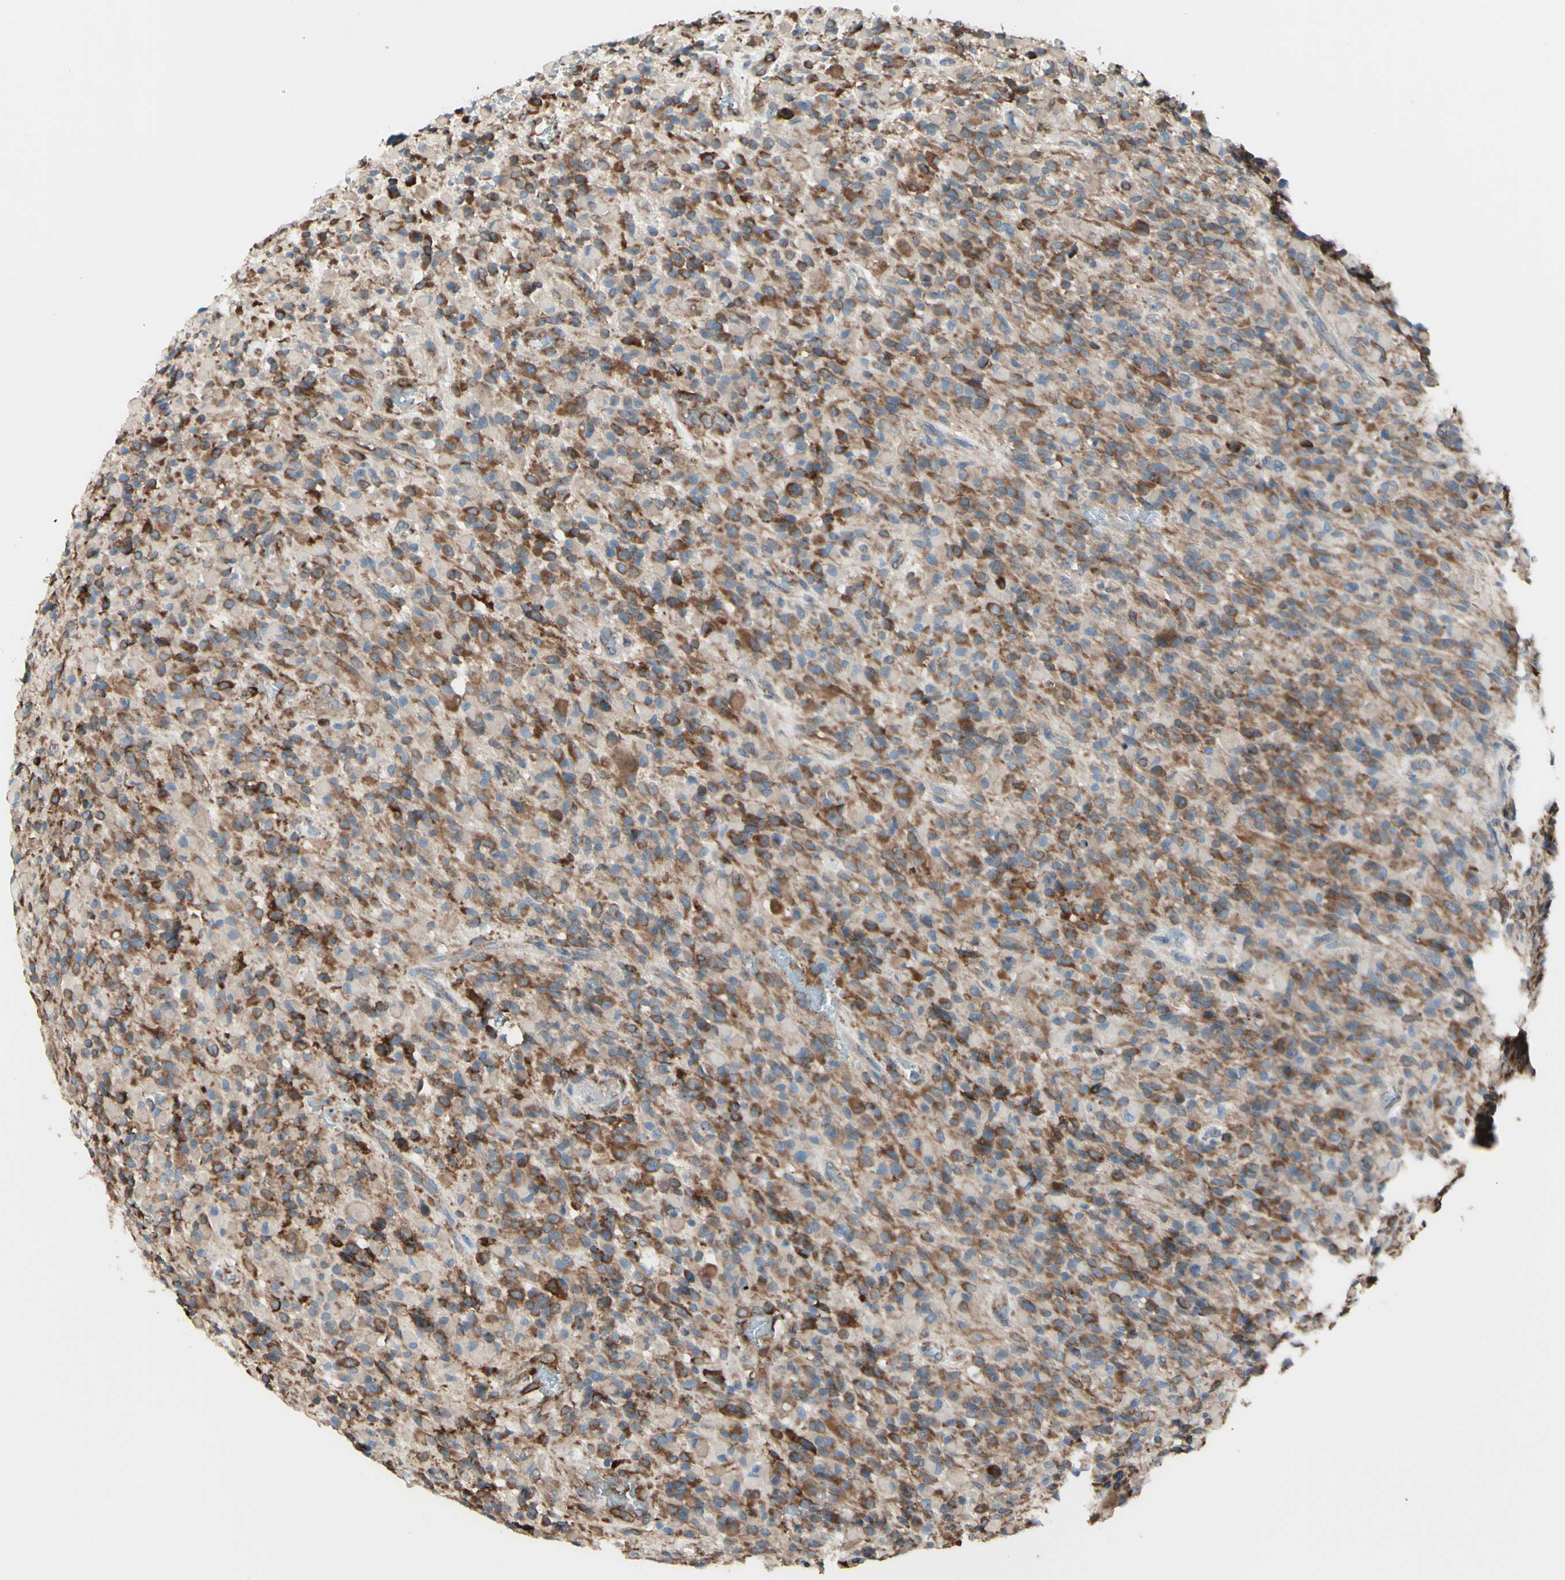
{"staining": {"intensity": "moderate", "quantity": ">75%", "location": "cytoplasmic/membranous"}, "tissue": "glioma", "cell_type": "Tumor cells", "image_type": "cancer", "snomed": [{"axis": "morphology", "description": "Glioma, malignant, High grade"}, {"axis": "topography", "description": "Brain"}], "caption": "This is a histology image of immunohistochemistry (IHC) staining of malignant glioma (high-grade), which shows moderate expression in the cytoplasmic/membranous of tumor cells.", "gene": "DNAJB11", "patient": {"sex": "male", "age": 71}}